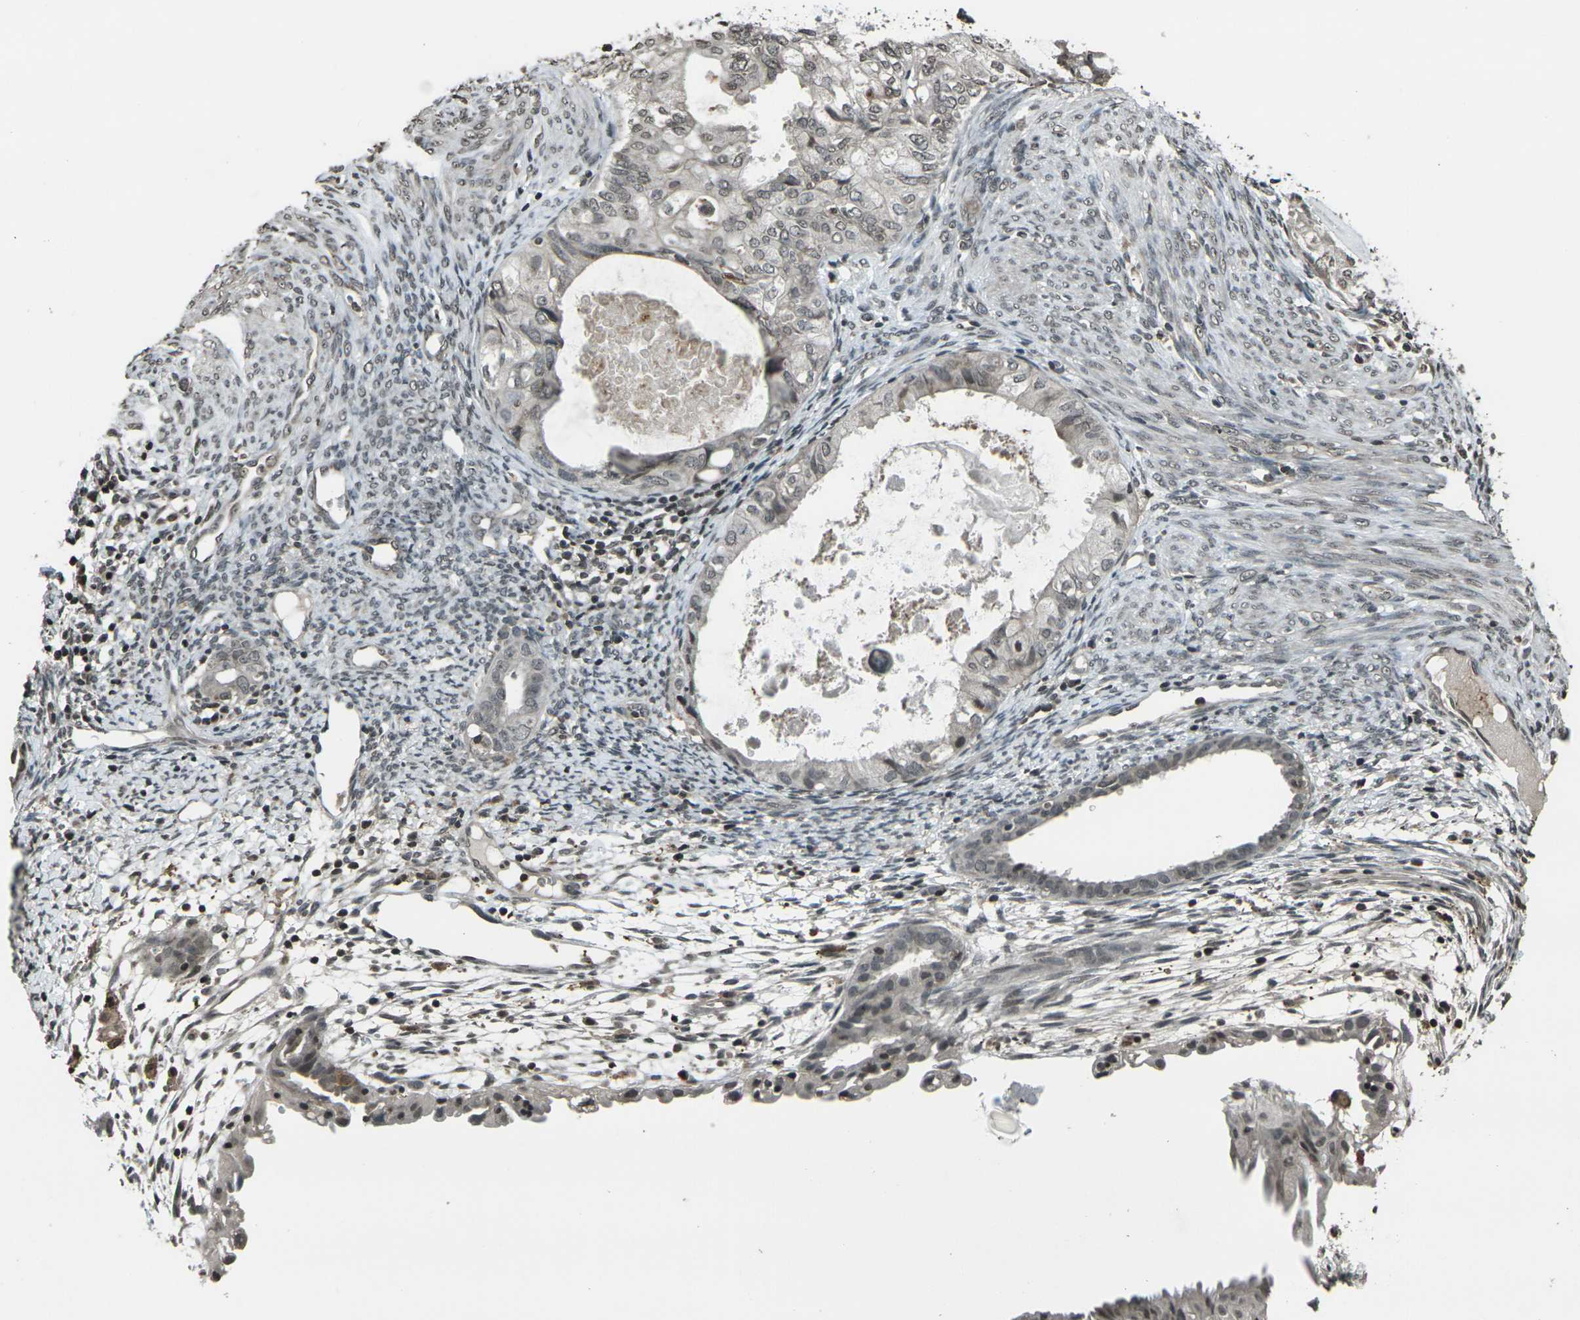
{"staining": {"intensity": "weak", "quantity": "<25%", "location": "nuclear"}, "tissue": "cervical cancer", "cell_type": "Tumor cells", "image_type": "cancer", "snomed": [{"axis": "morphology", "description": "Normal tissue, NOS"}, {"axis": "morphology", "description": "Adenocarcinoma, NOS"}, {"axis": "topography", "description": "Cervix"}, {"axis": "topography", "description": "Endometrium"}], "caption": "Immunohistochemistry (IHC) of human cervical cancer (adenocarcinoma) exhibits no positivity in tumor cells. (DAB (3,3'-diaminobenzidine) immunohistochemistry with hematoxylin counter stain).", "gene": "PRPF8", "patient": {"sex": "female", "age": 86}}